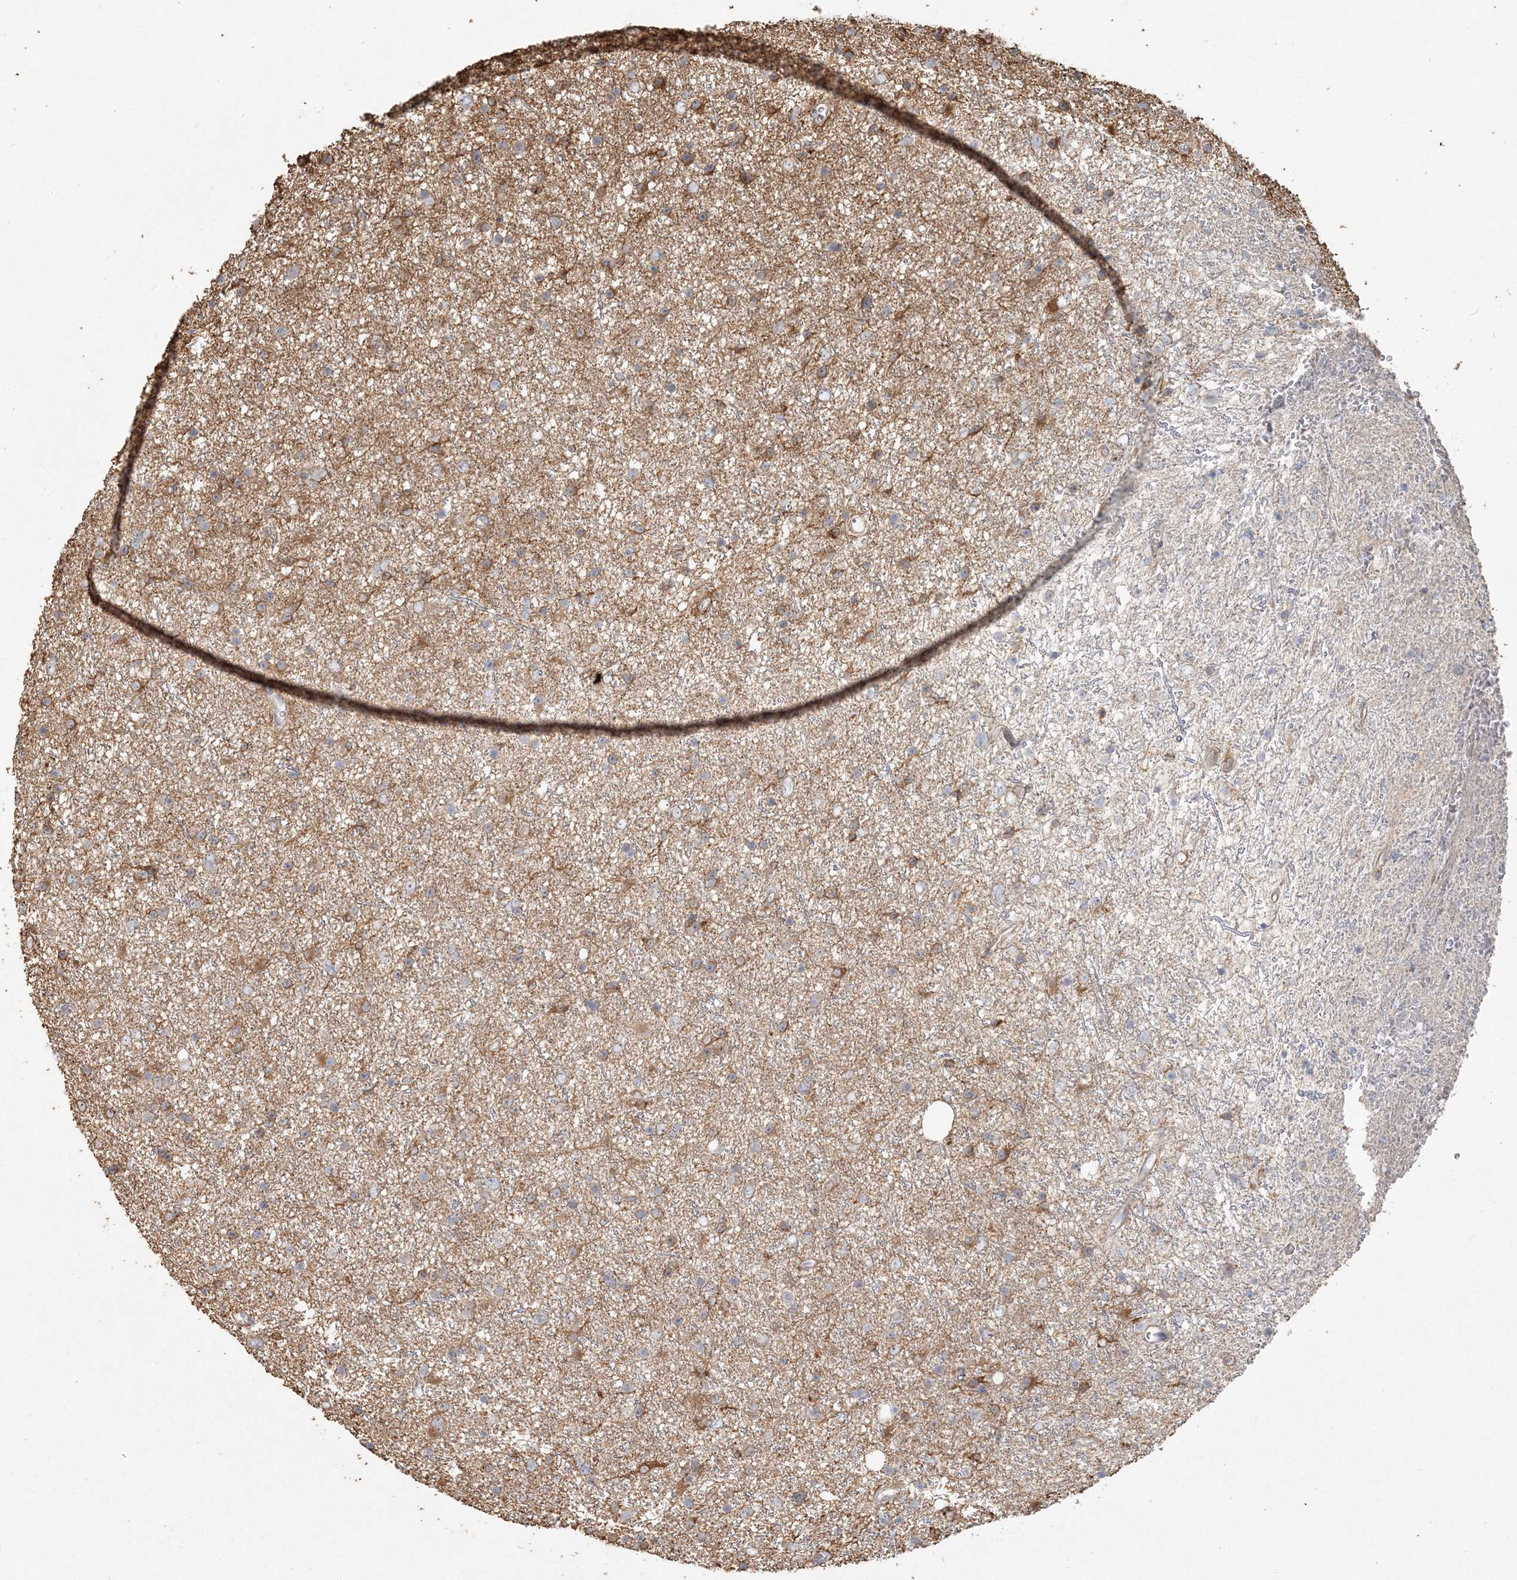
{"staining": {"intensity": "negative", "quantity": "none", "location": "none"}, "tissue": "glioma", "cell_type": "Tumor cells", "image_type": "cancer", "snomed": [{"axis": "morphology", "description": "Glioma, malignant, Low grade"}, {"axis": "topography", "description": "Cerebral cortex"}], "caption": "This micrograph is of malignant glioma (low-grade) stained with immunohistochemistry to label a protein in brown with the nuclei are counter-stained blue. There is no expression in tumor cells. (DAB (3,3'-diaminobenzidine) IHC with hematoxylin counter stain).", "gene": "RNF145", "patient": {"sex": "female", "age": 39}}